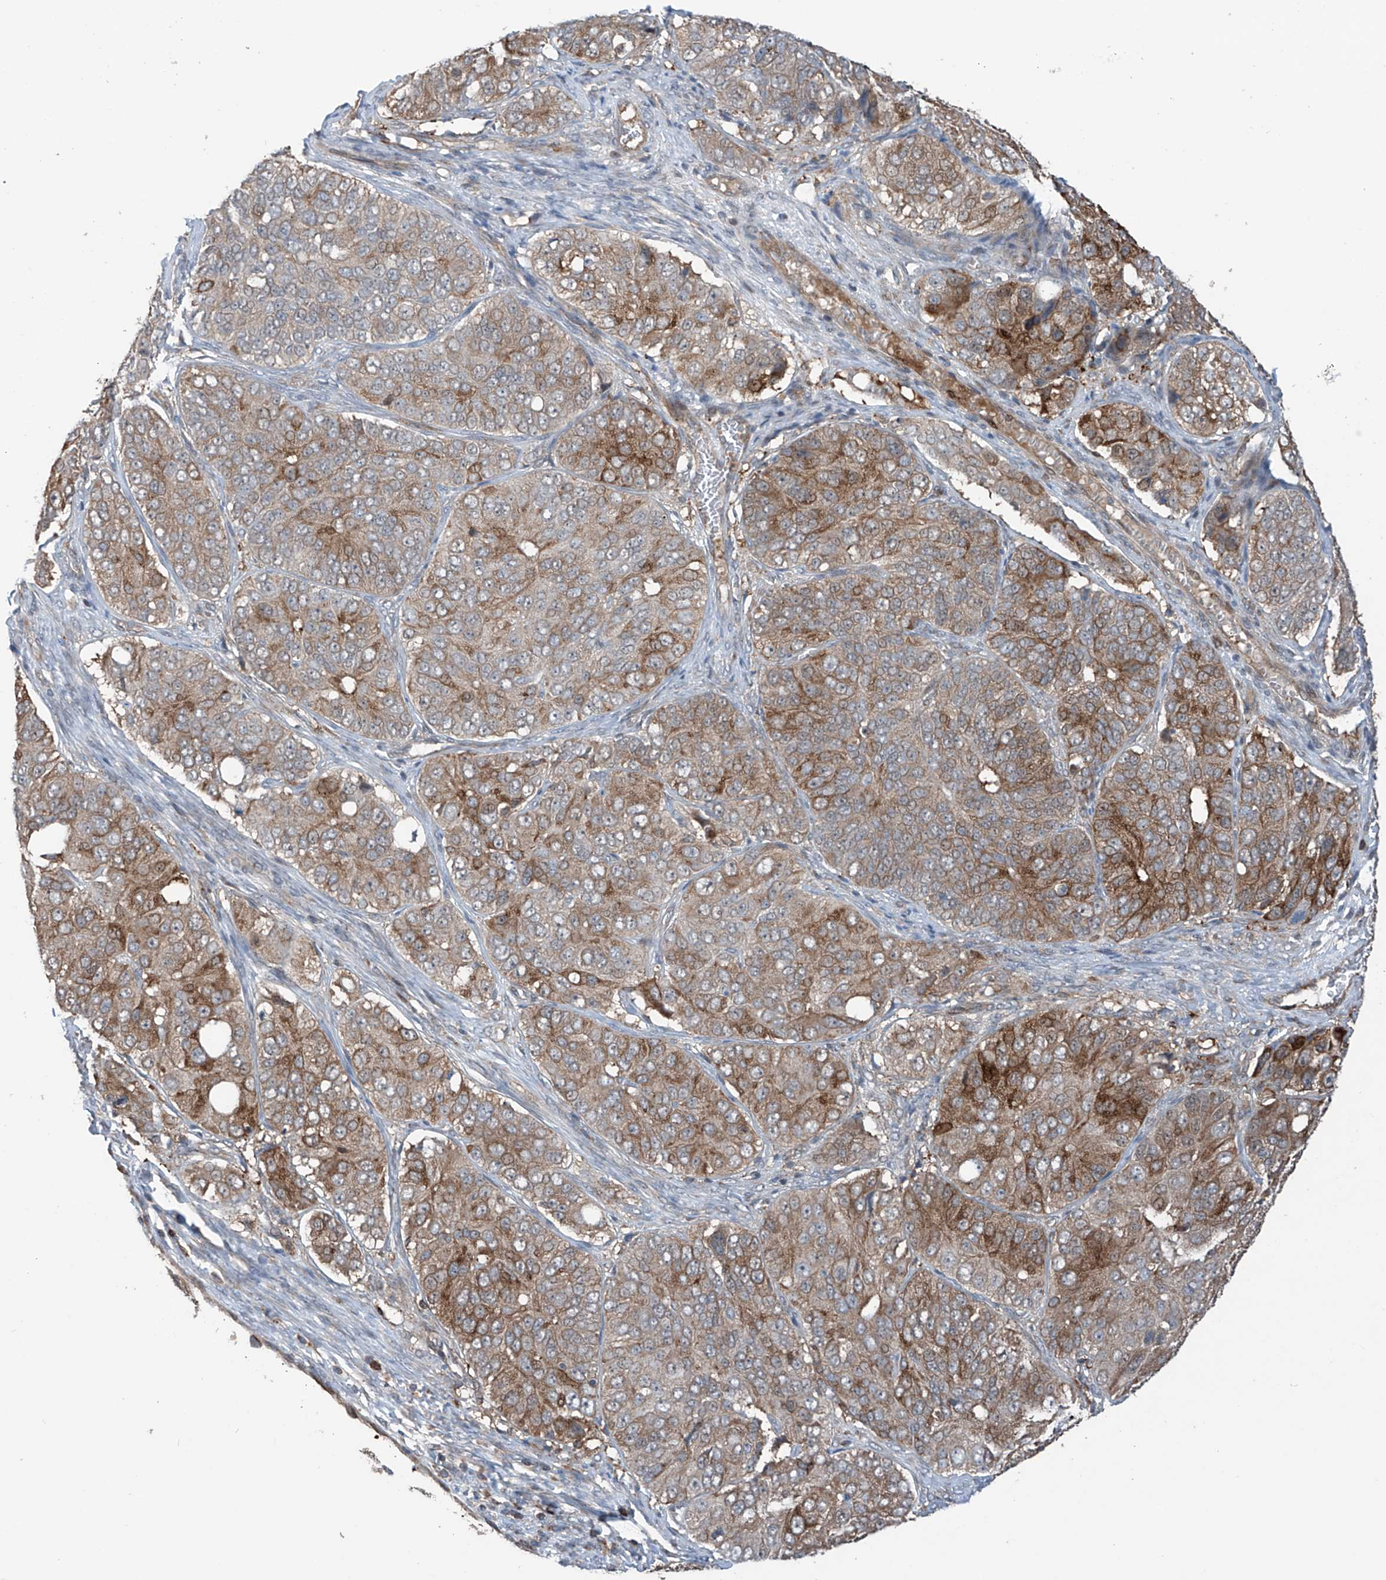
{"staining": {"intensity": "moderate", "quantity": ">75%", "location": "cytoplasmic/membranous"}, "tissue": "ovarian cancer", "cell_type": "Tumor cells", "image_type": "cancer", "snomed": [{"axis": "morphology", "description": "Carcinoma, endometroid"}, {"axis": "topography", "description": "Ovary"}], "caption": "Ovarian cancer (endometroid carcinoma) stained with a protein marker exhibits moderate staining in tumor cells.", "gene": "SAMD3", "patient": {"sex": "female", "age": 51}}